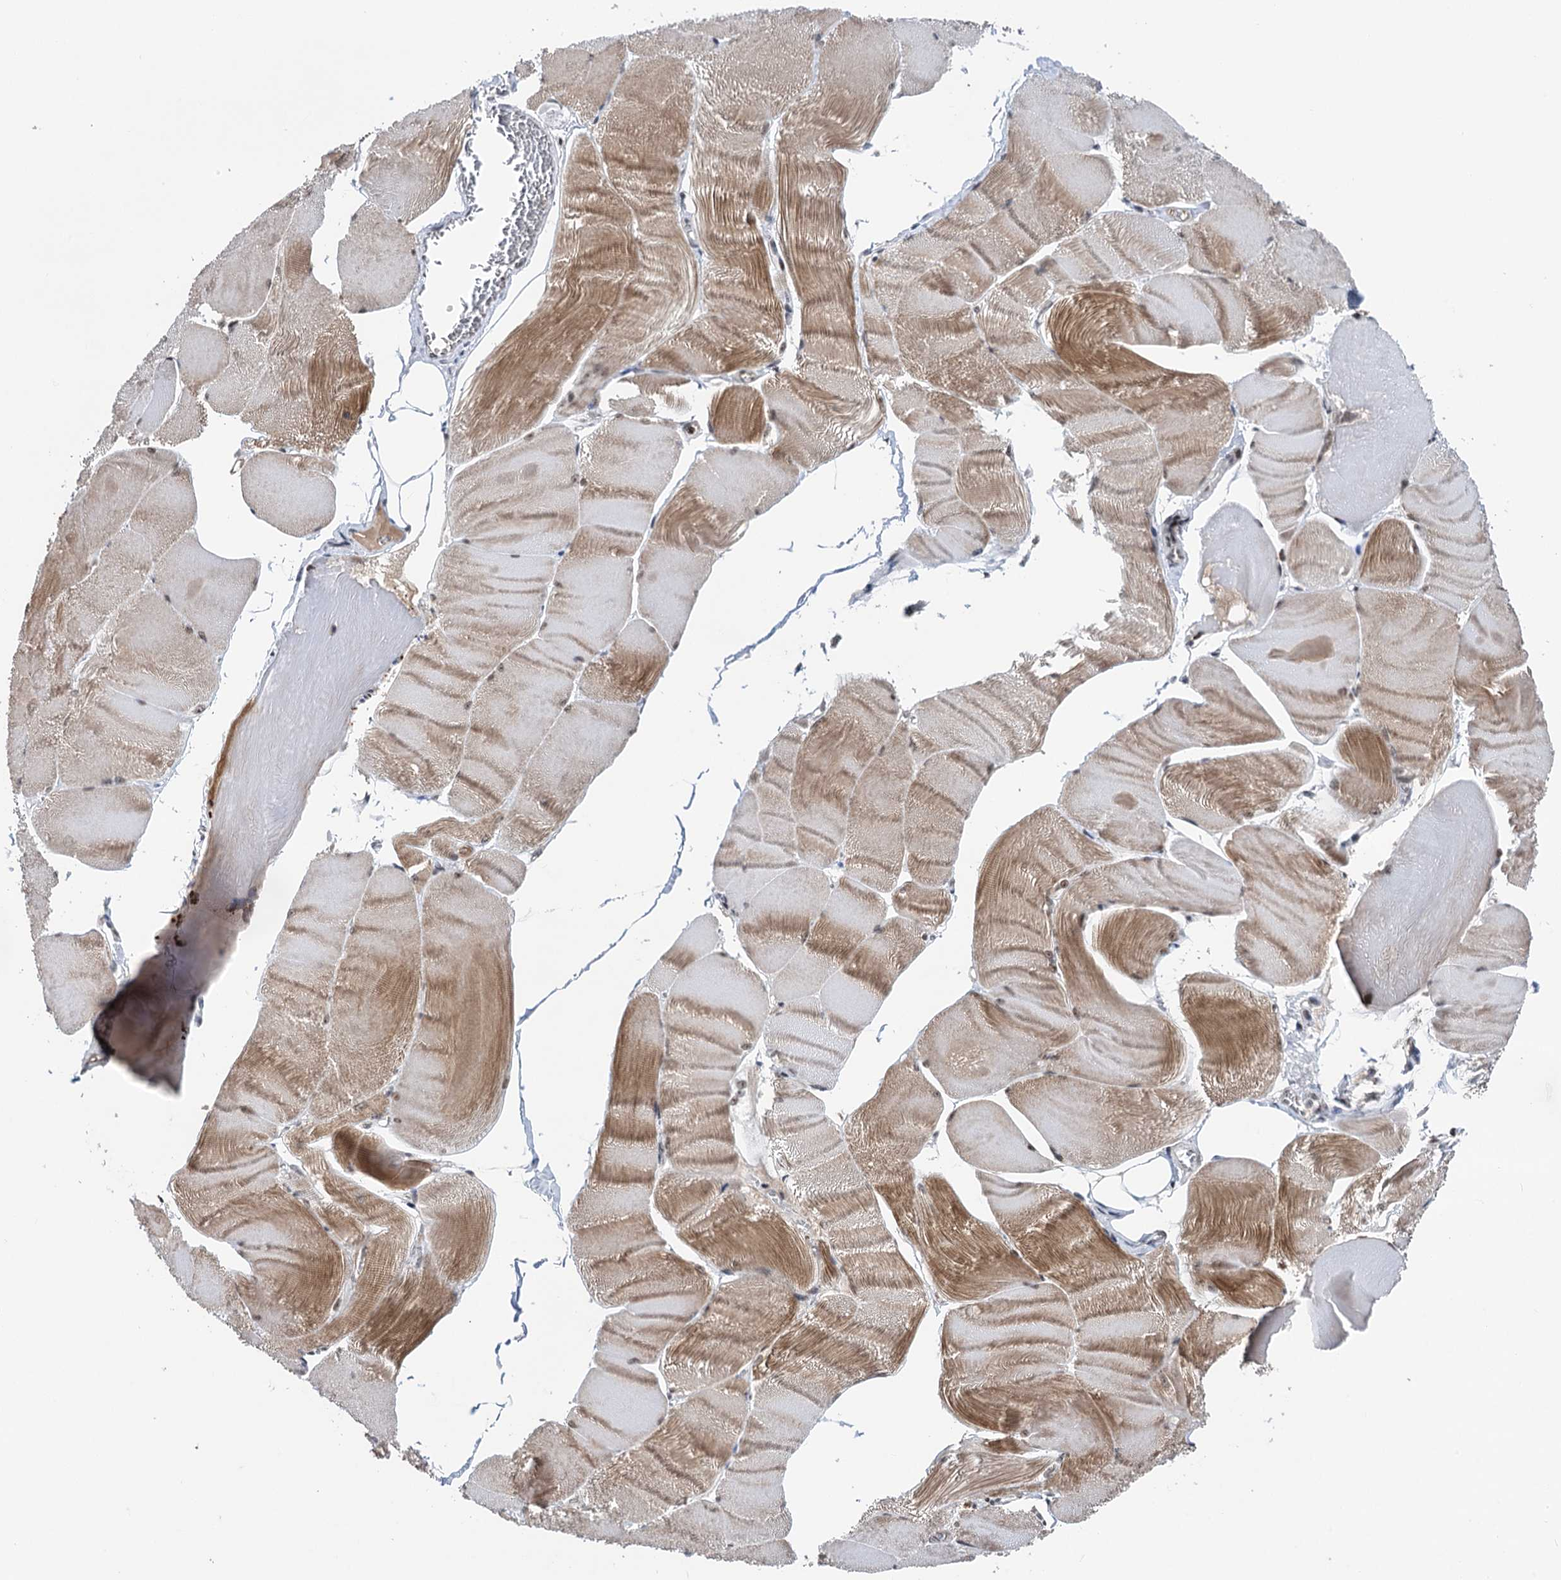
{"staining": {"intensity": "moderate", "quantity": "25%-75%", "location": "cytoplasmic/membranous,nuclear"}, "tissue": "skeletal muscle", "cell_type": "Myocytes", "image_type": "normal", "snomed": [{"axis": "morphology", "description": "Normal tissue, NOS"}, {"axis": "morphology", "description": "Basal cell carcinoma"}, {"axis": "topography", "description": "Skeletal muscle"}], "caption": "High-power microscopy captured an immunohistochemistry image of normal skeletal muscle, revealing moderate cytoplasmic/membranous,nuclear staining in approximately 25%-75% of myocytes. The staining is performed using DAB (3,3'-diaminobenzidine) brown chromogen to label protein expression. The nuclei are counter-stained blue using hematoxylin.", "gene": "ZCCHC10", "patient": {"sex": "female", "age": 64}}